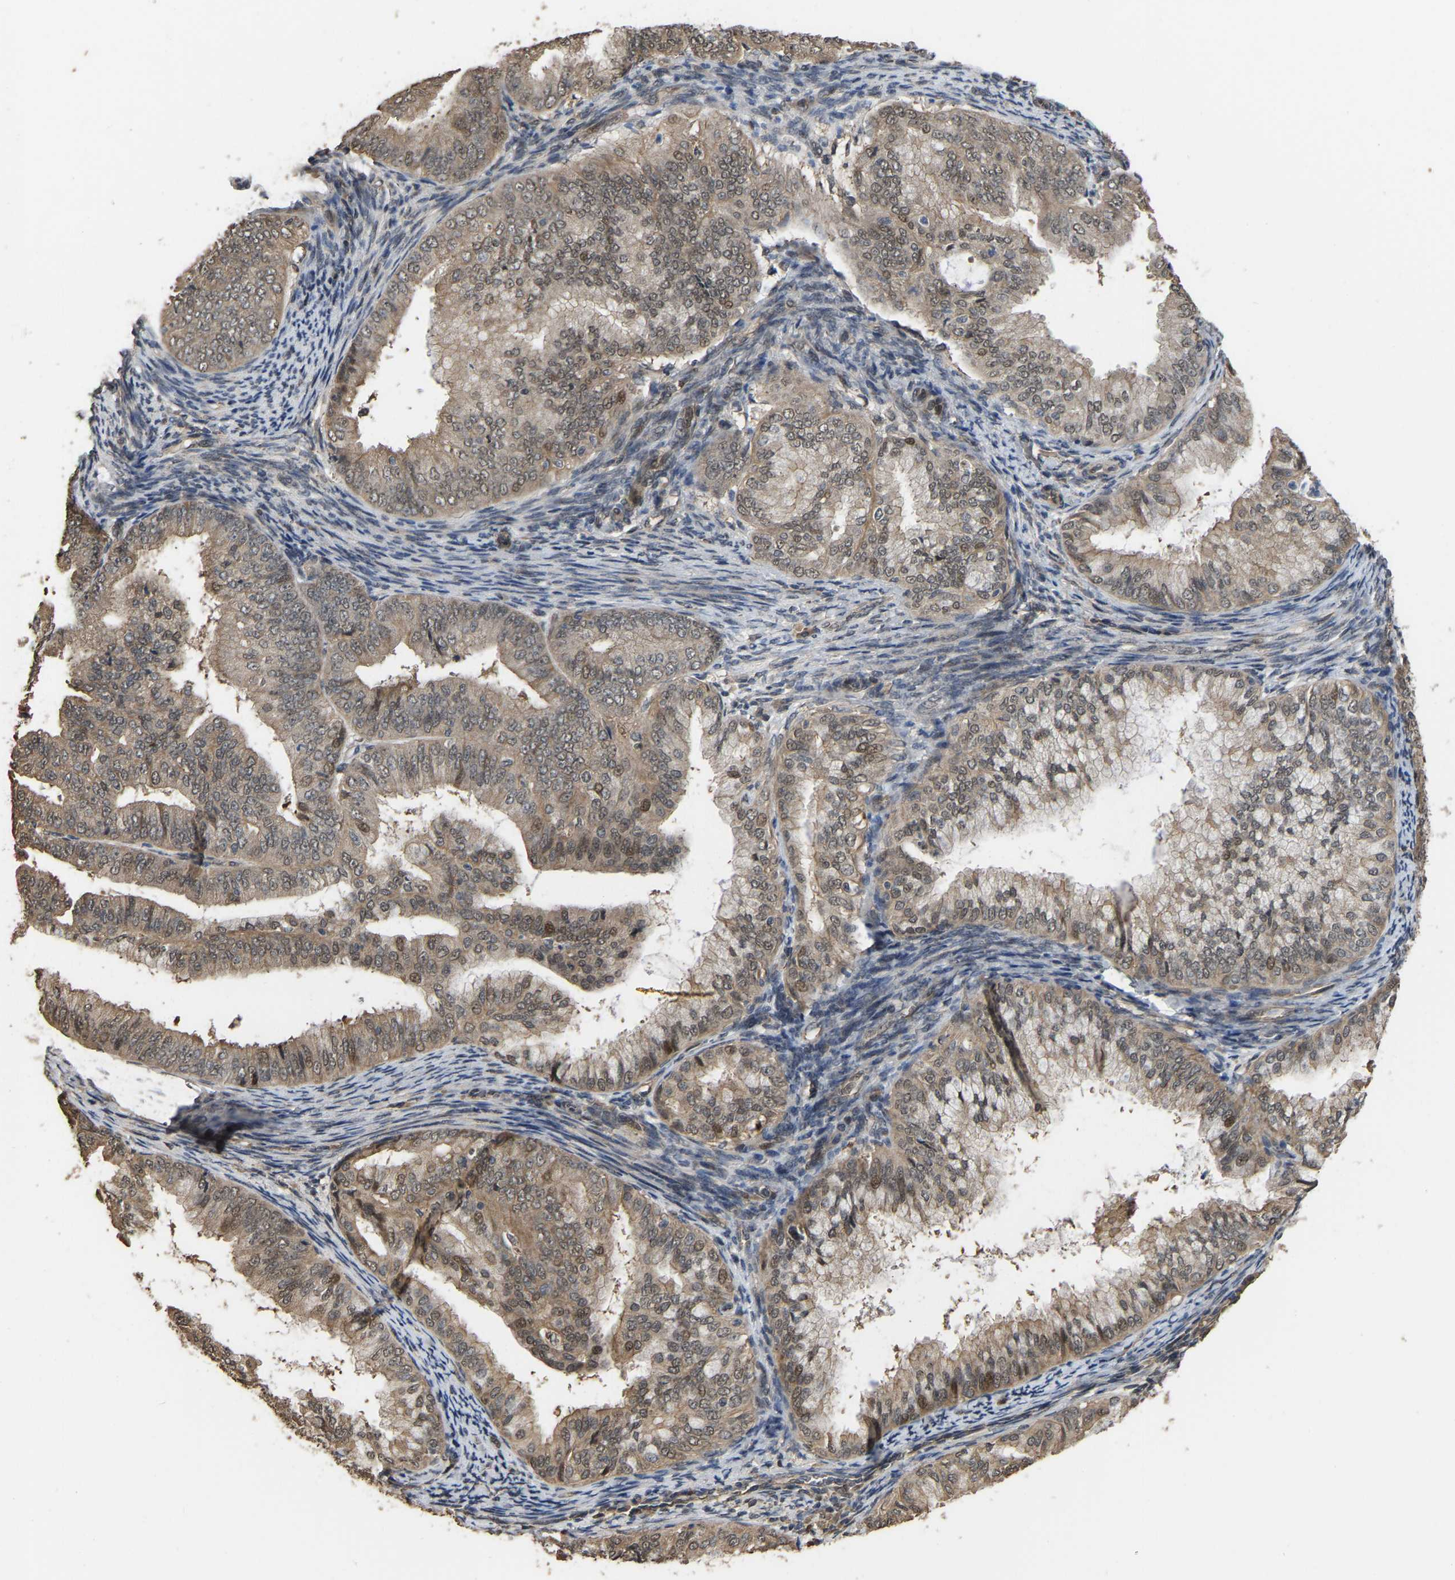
{"staining": {"intensity": "weak", "quantity": ">75%", "location": "cytoplasmic/membranous"}, "tissue": "endometrial cancer", "cell_type": "Tumor cells", "image_type": "cancer", "snomed": [{"axis": "morphology", "description": "Adenocarcinoma, NOS"}, {"axis": "topography", "description": "Endometrium"}], "caption": "DAB (3,3'-diaminobenzidine) immunohistochemical staining of human adenocarcinoma (endometrial) demonstrates weak cytoplasmic/membranous protein positivity in approximately >75% of tumor cells.", "gene": "ARHGAP23", "patient": {"sex": "female", "age": 63}}